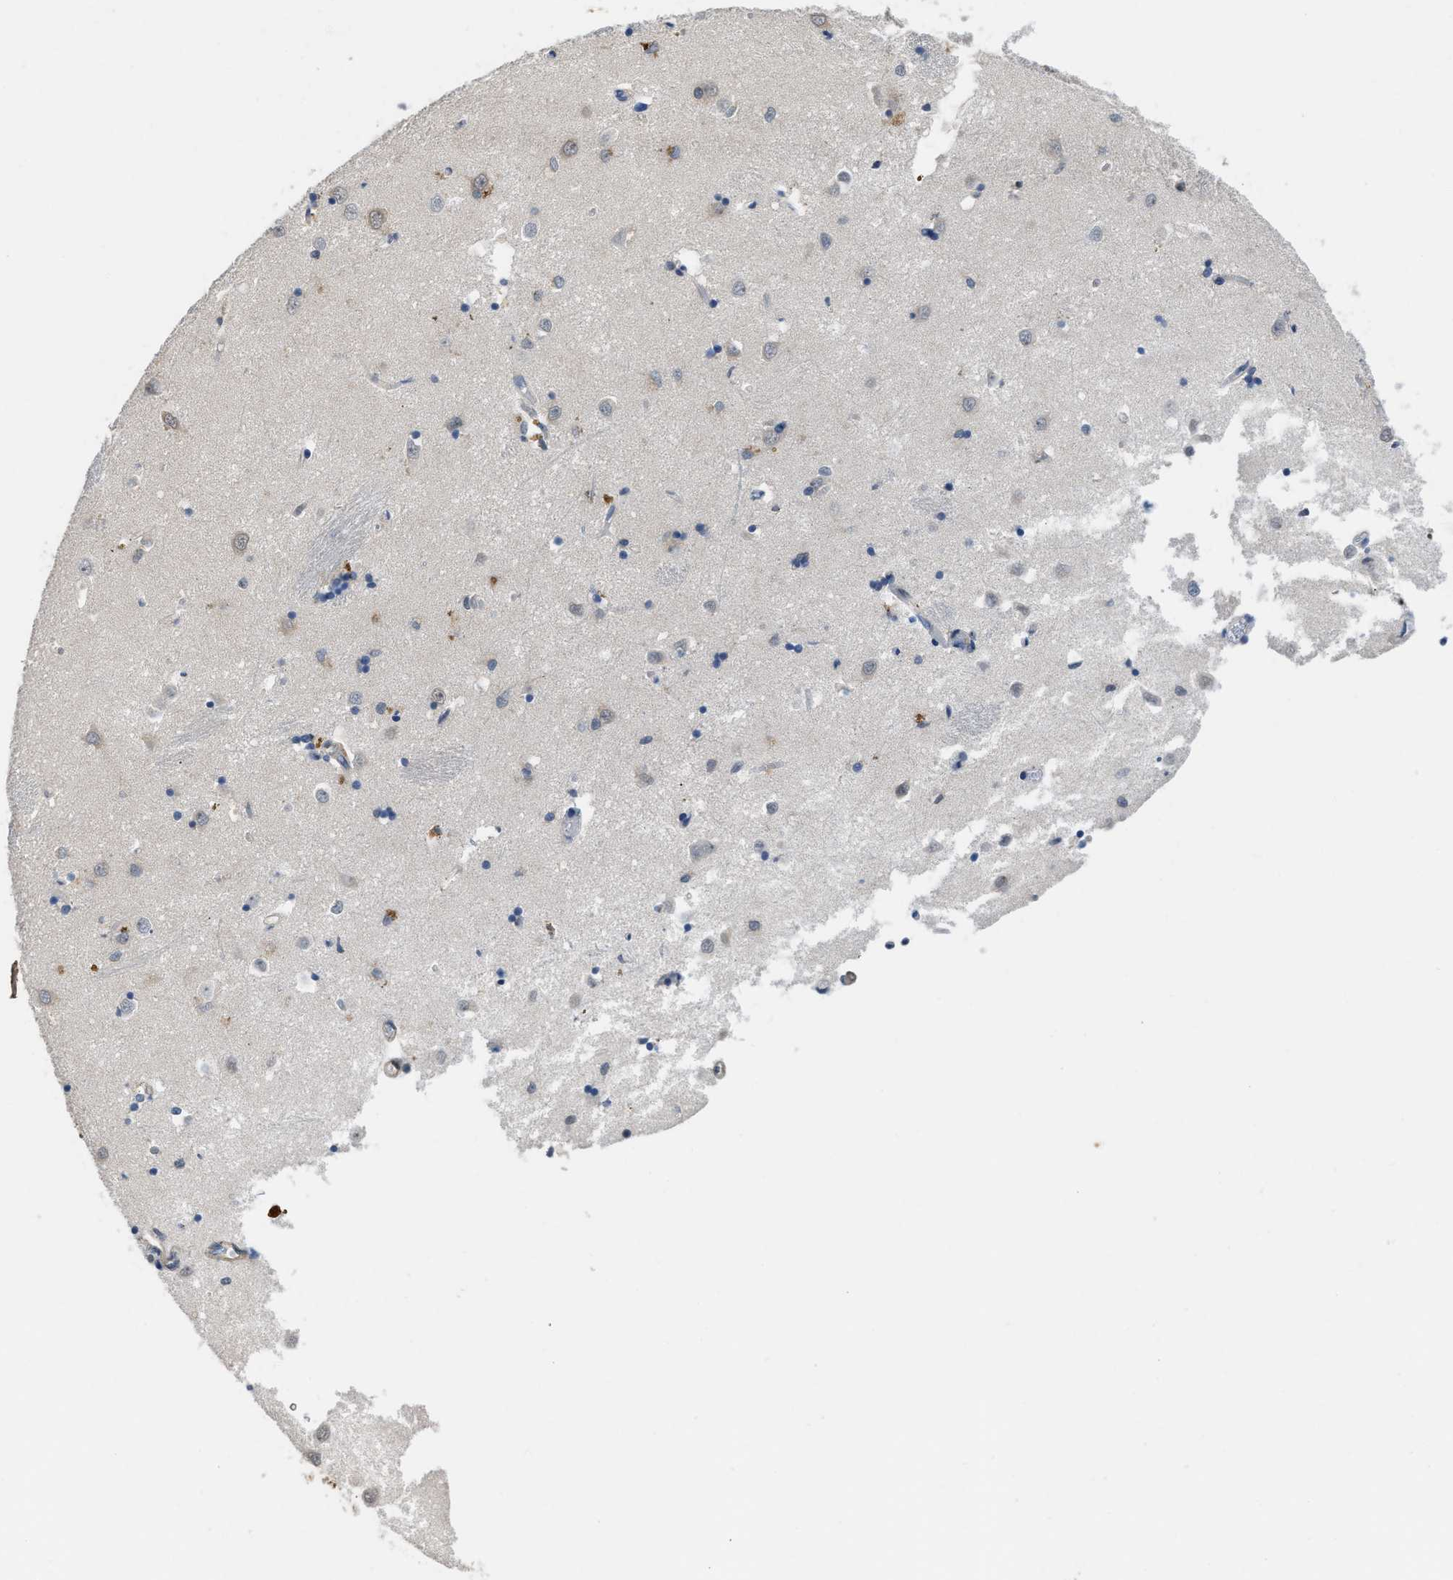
{"staining": {"intensity": "moderate", "quantity": "<25%", "location": "cytoplasmic/membranous,nuclear"}, "tissue": "caudate", "cell_type": "Glial cells", "image_type": "normal", "snomed": [{"axis": "morphology", "description": "Normal tissue, NOS"}, {"axis": "topography", "description": "Lateral ventricle wall"}], "caption": "Immunohistochemistry (DAB) staining of normal human caudate demonstrates moderate cytoplasmic/membranous,nuclear protein staining in about <25% of glial cells.", "gene": "TES", "patient": {"sex": "female", "age": 19}}